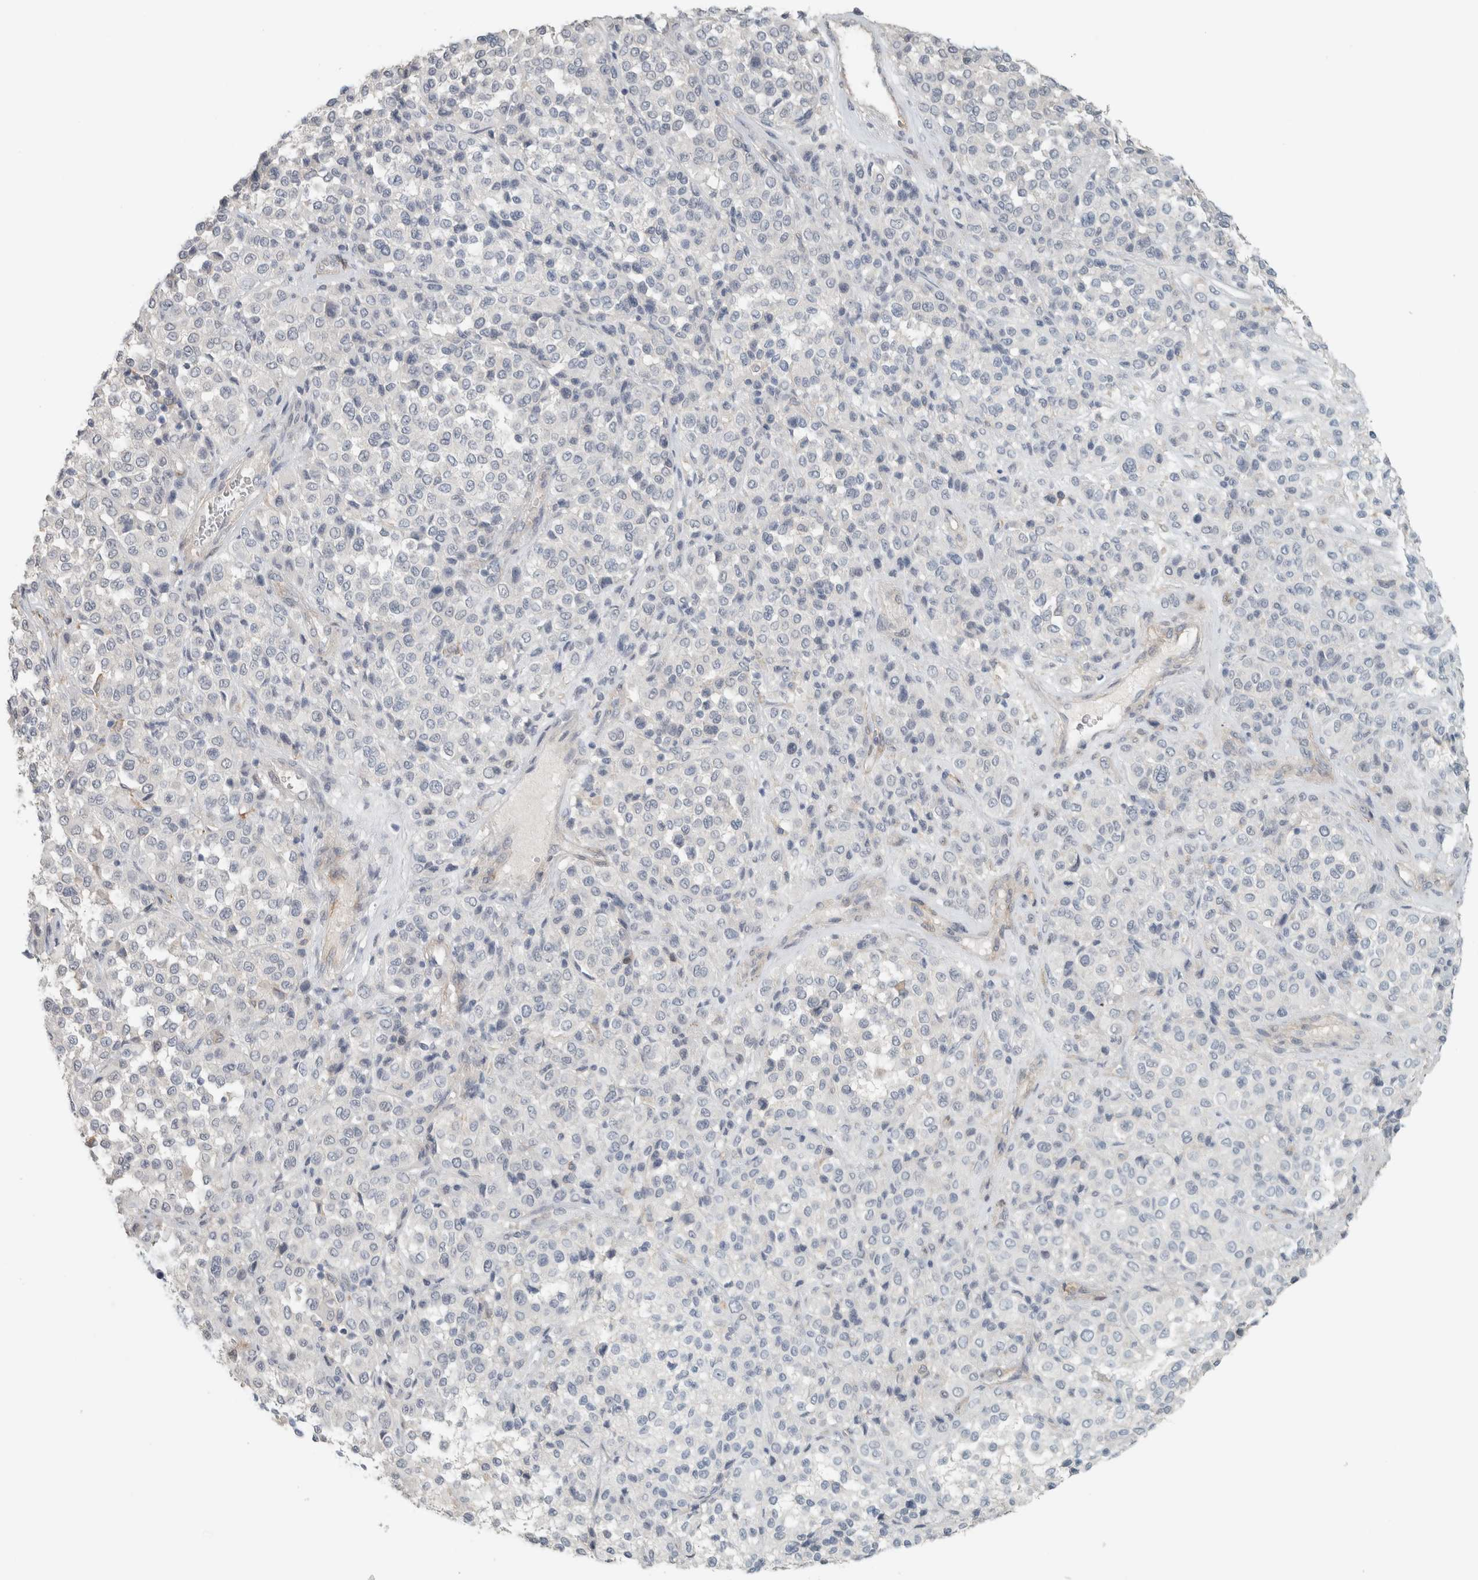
{"staining": {"intensity": "negative", "quantity": "none", "location": "none"}, "tissue": "melanoma", "cell_type": "Tumor cells", "image_type": "cancer", "snomed": [{"axis": "morphology", "description": "Malignant melanoma, Metastatic site"}, {"axis": "topography", "description": "Pancreas"}], "caption": "This is an immunohistochemistry micrograph of human melanoma. There is no positivity in tumor cells.", "gene": "SCIN", "patient": {"sex": "female", "age": 30}}